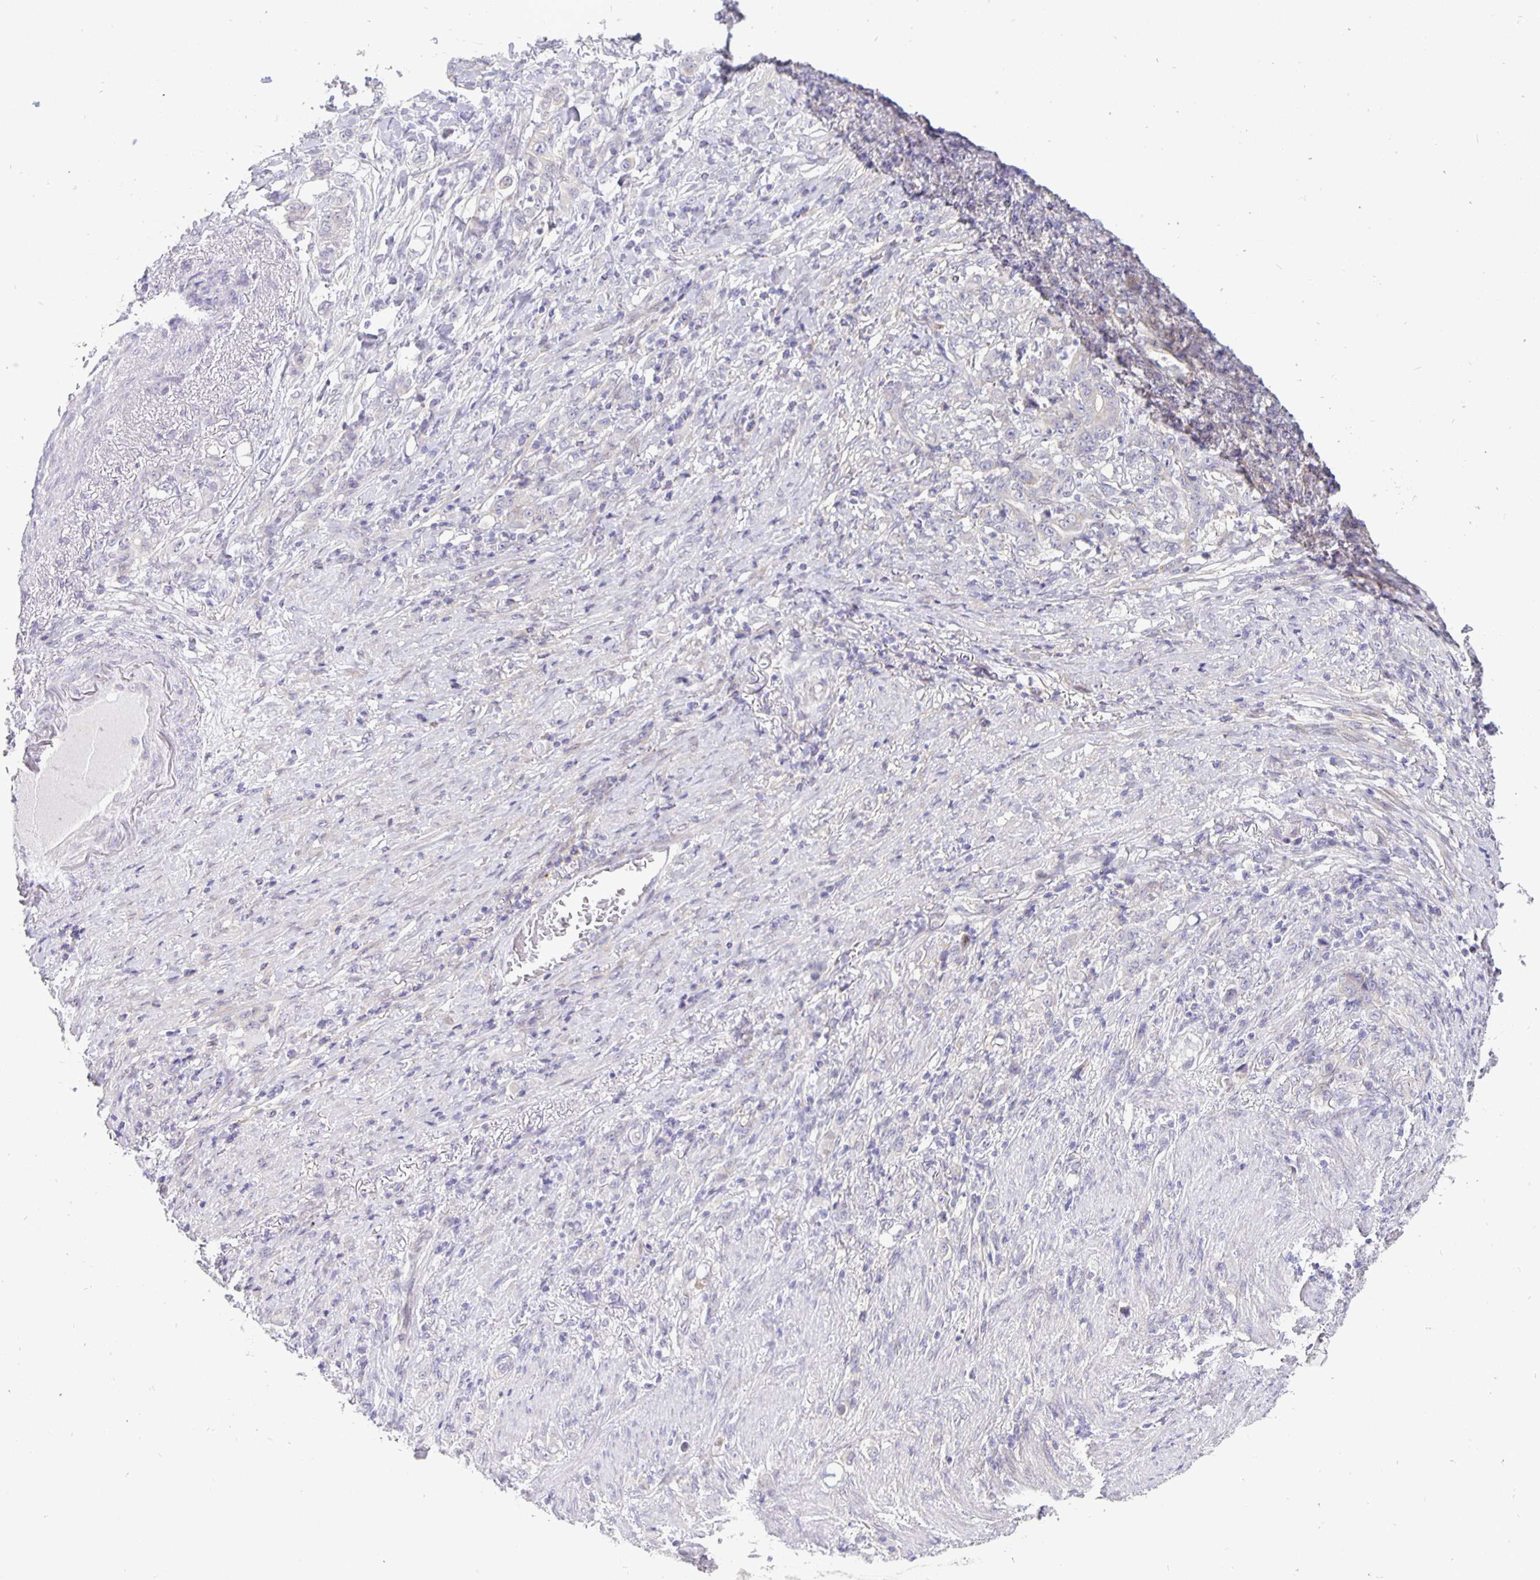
{"staining": {"intensity": "negative", "quantity": "none", "location": "none"}, "tissue": "stomach cancer", "cell_type": "Tumor cells", "image_type": "cancer", "snomed": [{"axis": "morphology", "description": "Adenocarcinoma, NOS"}, {"axis": "topography", "description": "Stomach"}], "caption": "A micrograph of adenocarcinoma (stomach) stained for a protein displays no brown staining in tumor cells.", "gene": "ERBB2", "patient": {"sex": "female", "age": 79}}